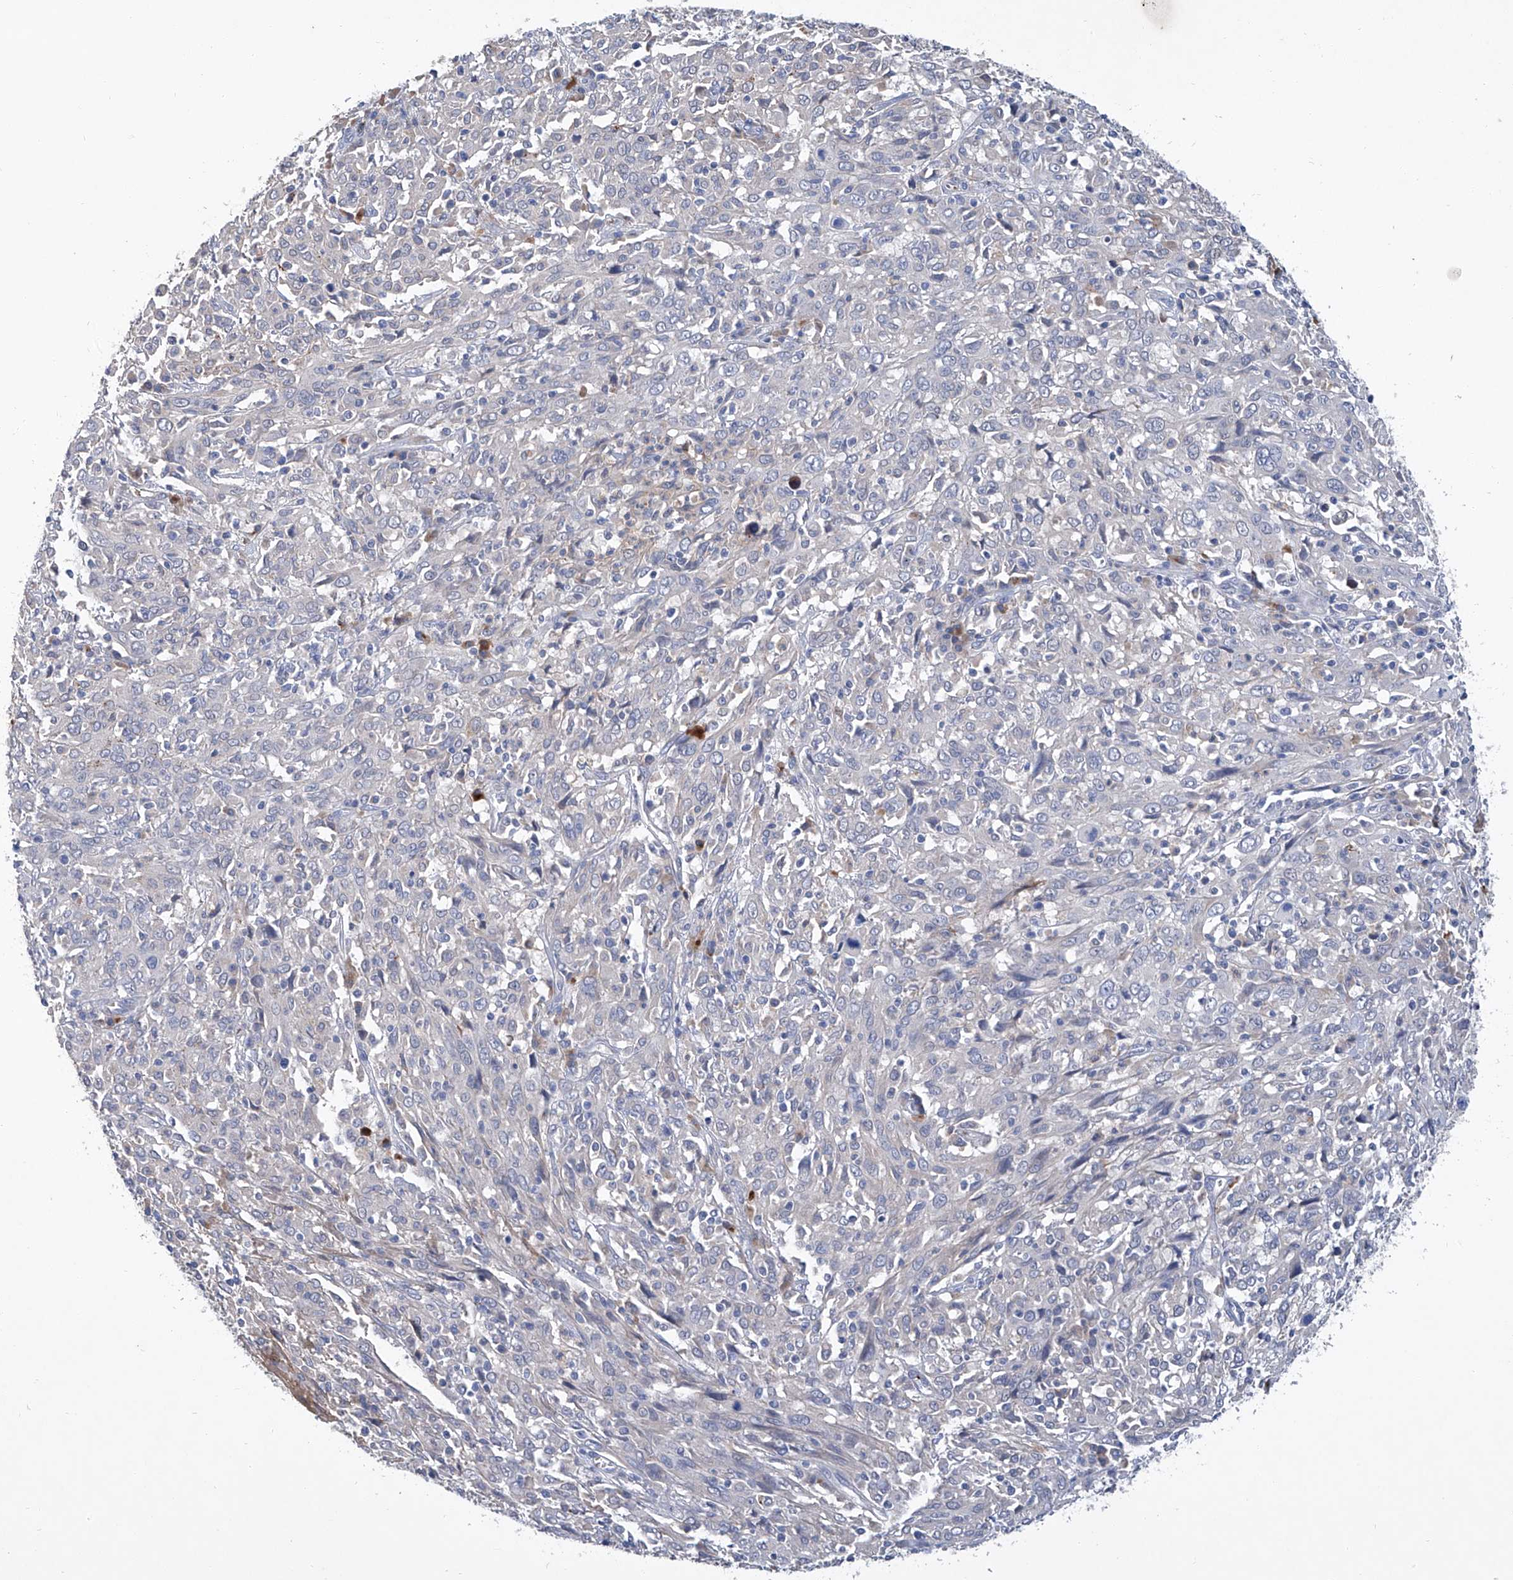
{"staining": {"intensity": "negative", "quantity": "none", "location": "none"}, "tissue": "cervical cancer", "cell_type": "Tumor cells", "image_type": "cancer", "snomed": [{"axis": "morphology", "description": "Squamous cell carcinoma, NOS"}, {"axis": "topography", "description": "Cervix"}], "caption": "The immunohistochemistry photomicrograph has no significant positivity in tumor cells of cervical cancer tissue.", "gene": "GPT", "patient": {"sex": "female", "age": 46}}